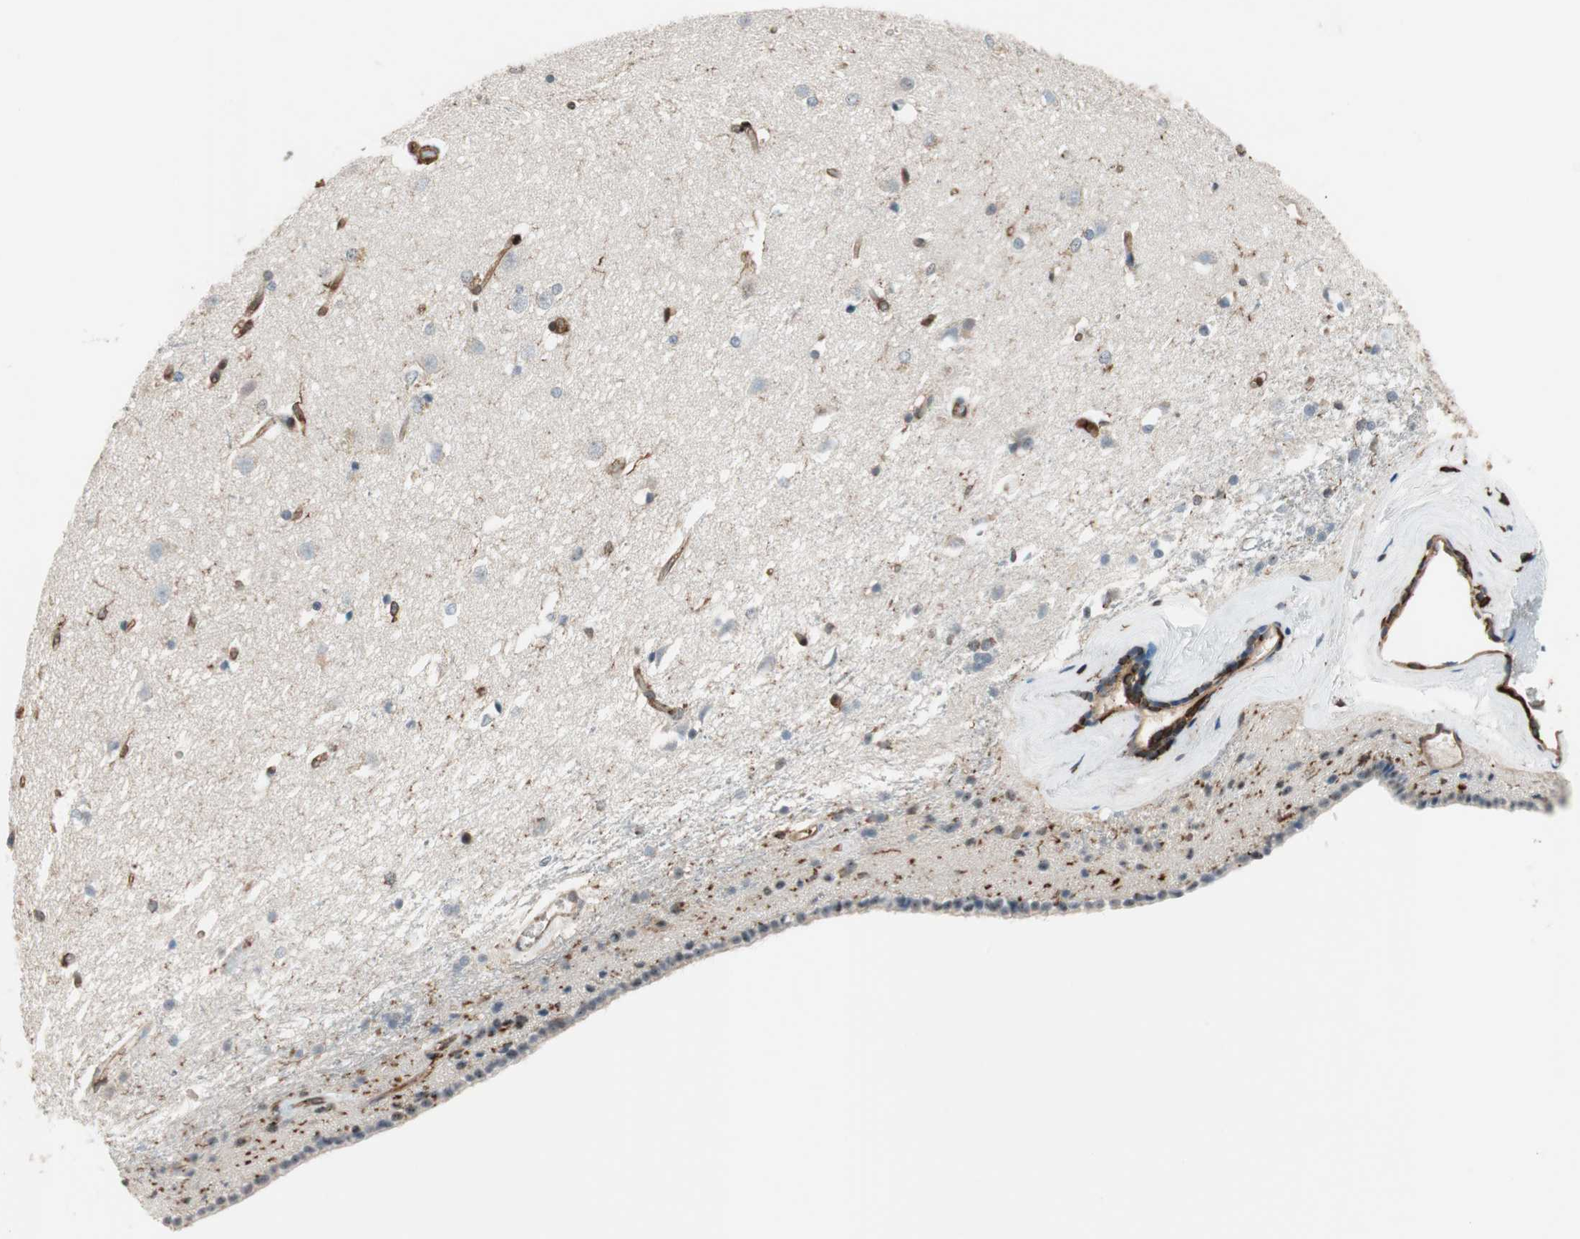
{"staining": {"intensity": "weak", "quantity": "<25%", "location": "cytoplasmic/membranous"}, "tissue": "caudate", "cell_type": "Glial cells", "image_type": "normal", "snomed": [{"axis": "morphology", "description": "Normal tissue, NOS"}, {"axis": "topography", "description": "Lateral ventricle wall"}], "caption": "Protein analysis of unremarkable caudate exhibits no significant positivity in glial cells.", "gene": "VASP", "patient": {"sex": "female", "age": 19}}